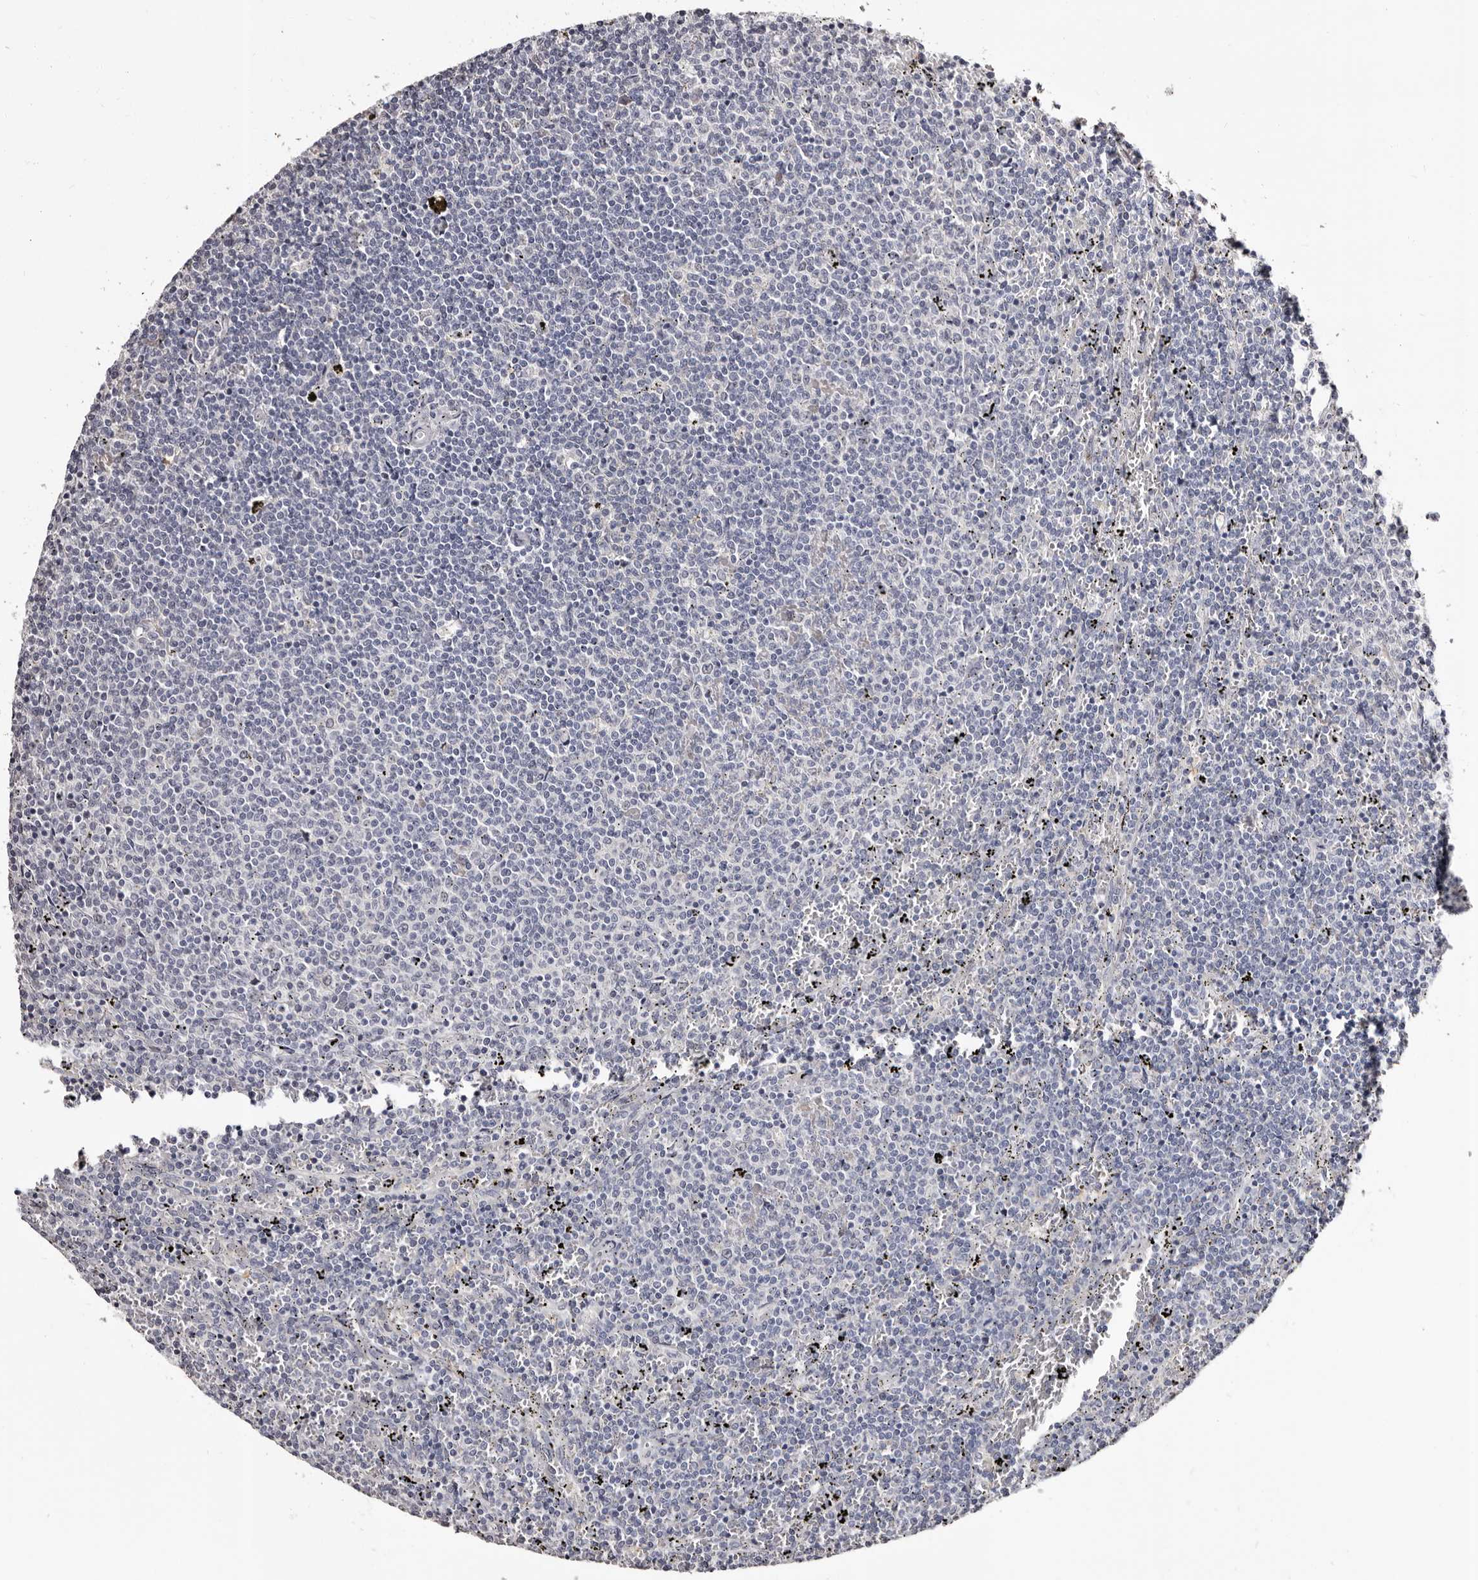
{"staining": {"intensity": "negative", "quantity": "none", "location": "none"}, "tissue": "lymphoma", "cell_type": "Tumor cells", "image_type": "cancer", "snomed": [{"axis": "morphology", "description": "Malignant lymphoma, non-Hodgkin's type, Low grade"}, {"axis": "topography", "description": "Spleen"}], "caption": "Tumor cells show no significant protein positivity in lymphoma.", "gene": "PTAFR", "patient": {"sex": "female", "age": 50}}